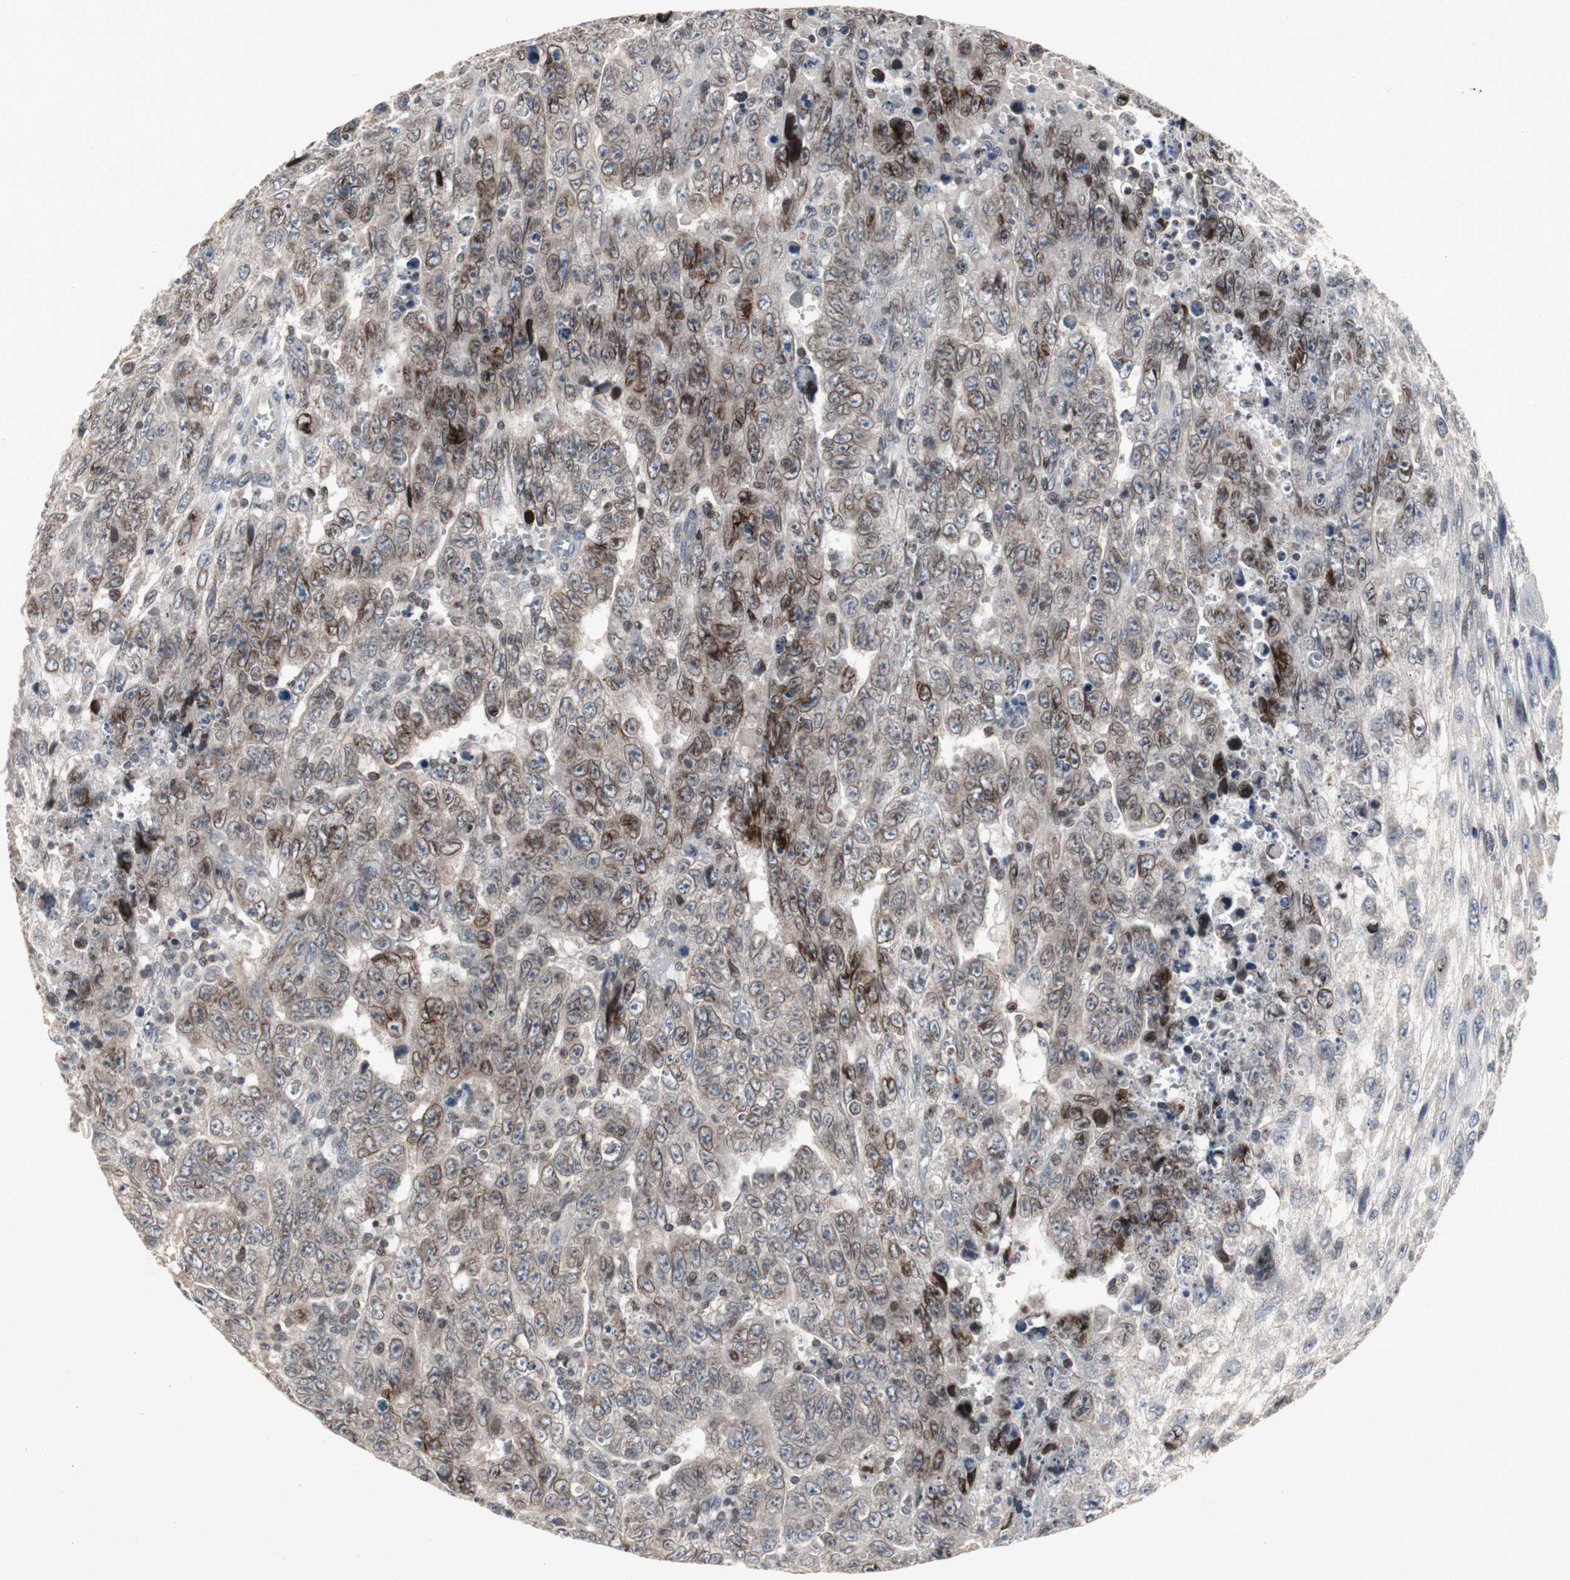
{"staining": {"intensity": "strong", "quantity": ">75%", "location": "cytoplasmic/membranous,nuclear"}, "tissue": "testis cancer", "cell_type": "Tumor cells", "image_type": "cancer", "snomed": [{"axis": "morphology", "description": "Carcinoma, Embryonal, NOS"}, {"axis": "topography", "description": "Testis"}], "caption": "Testis cancer stained with a brown dye displays strong cytoplasmic/membranous and nuclear positive expression in approximately >75% of tumor cells.", "gene": "ZNF396", "patient": {"sex": "male", "age": 28}}